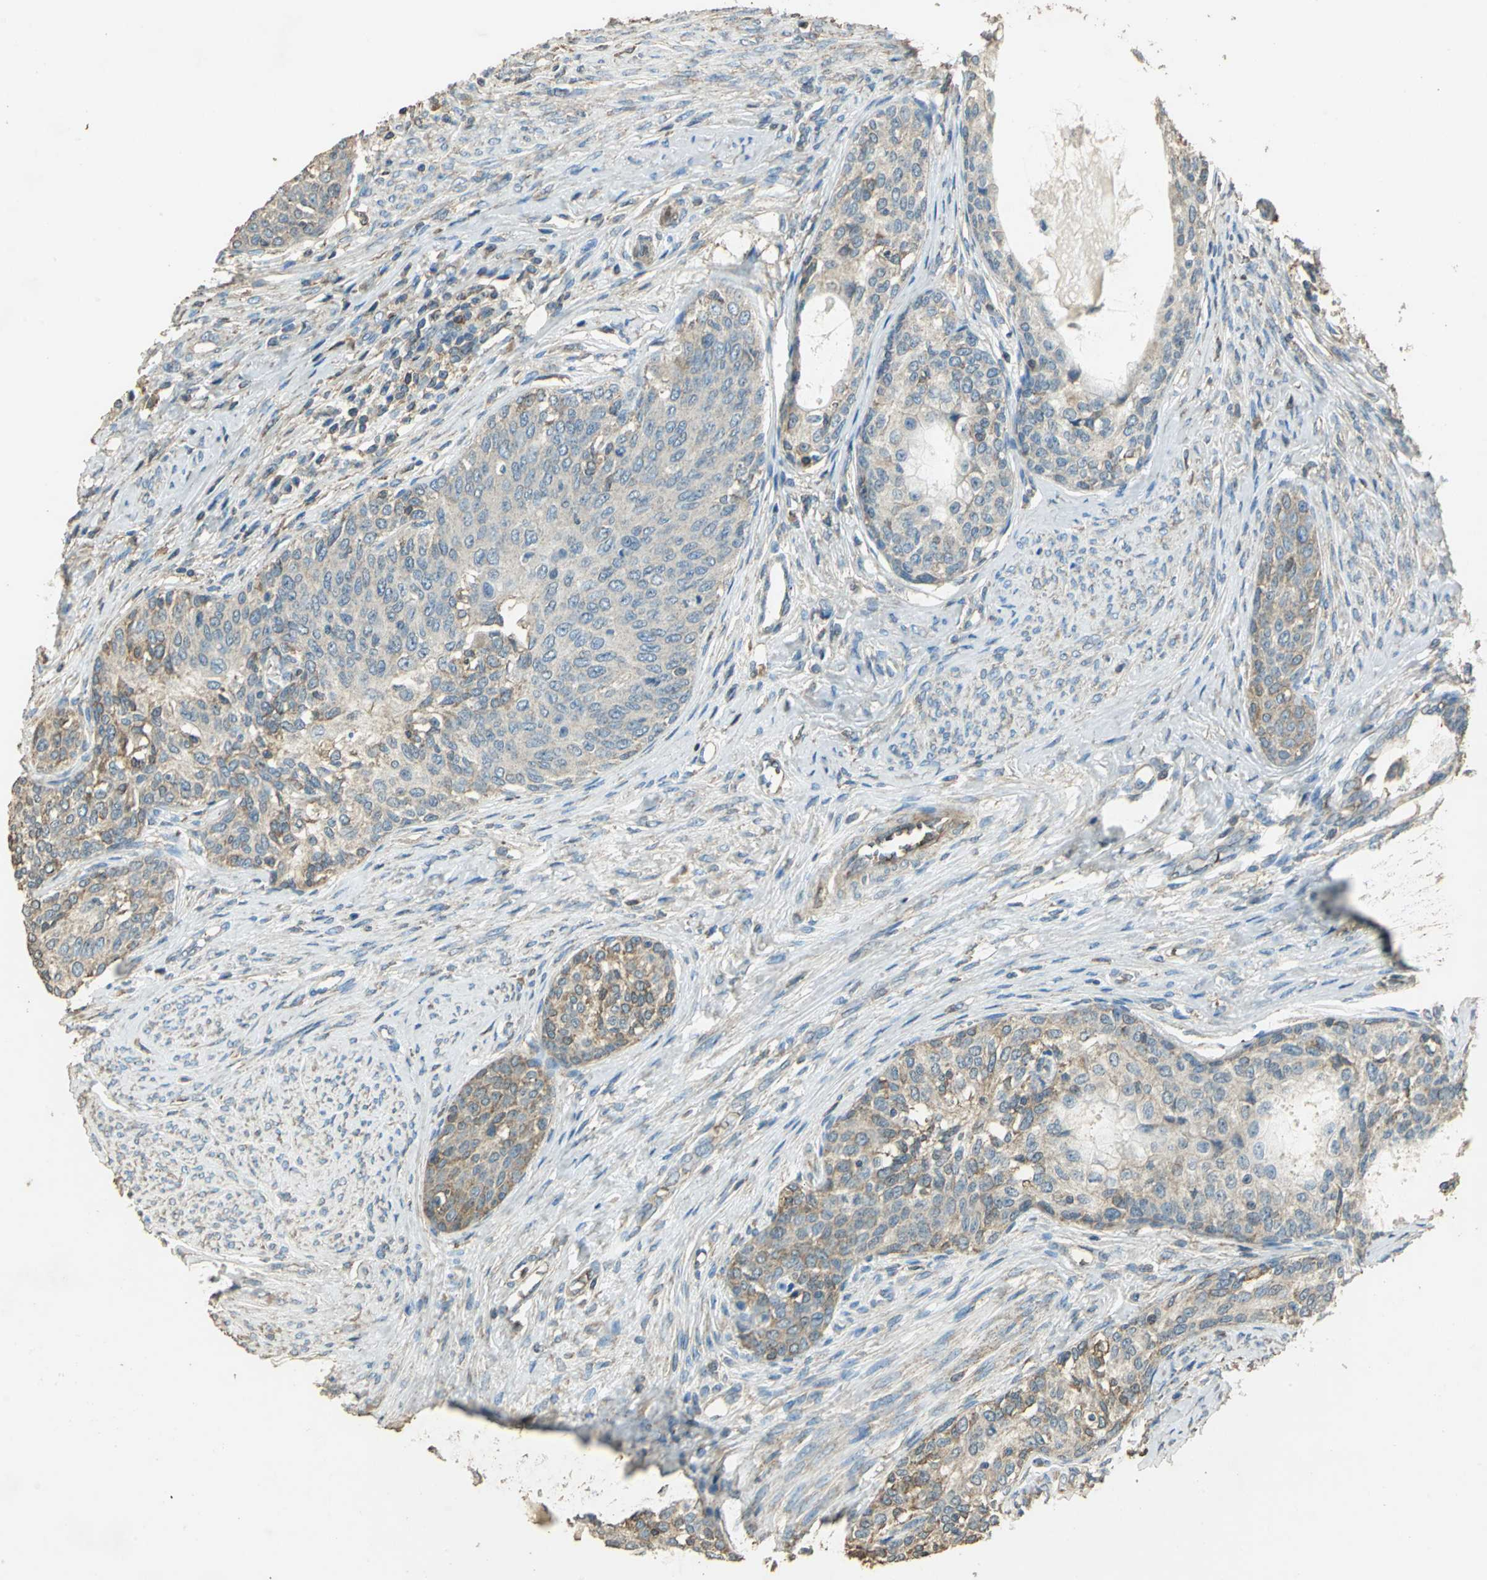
{"staining": {"intensity": "weak", "quantity": ">75%", "location": "cytoplasmic/membranous"}, "tissue": "cervical cancer", "cell_type": "Tumor cells", "image_type": "cancer", "snomed": [{"axis": "morphology", "description": "Squamous cell carcinoma, NOS"}, {"axis": "morphology", "description": "Adenocarcinoma, NOS"}, {"axis": "topography", "description": "Cervix"}], "caption": "An IHC image of neoplastic tissue is shown. Protein staining in brown highlights weak cytoplasmic/membranous positivity in cervical cancer within tumor cells.", "gene": "TRAPPC2", "patient": {"sex": "female", "age": 52}}